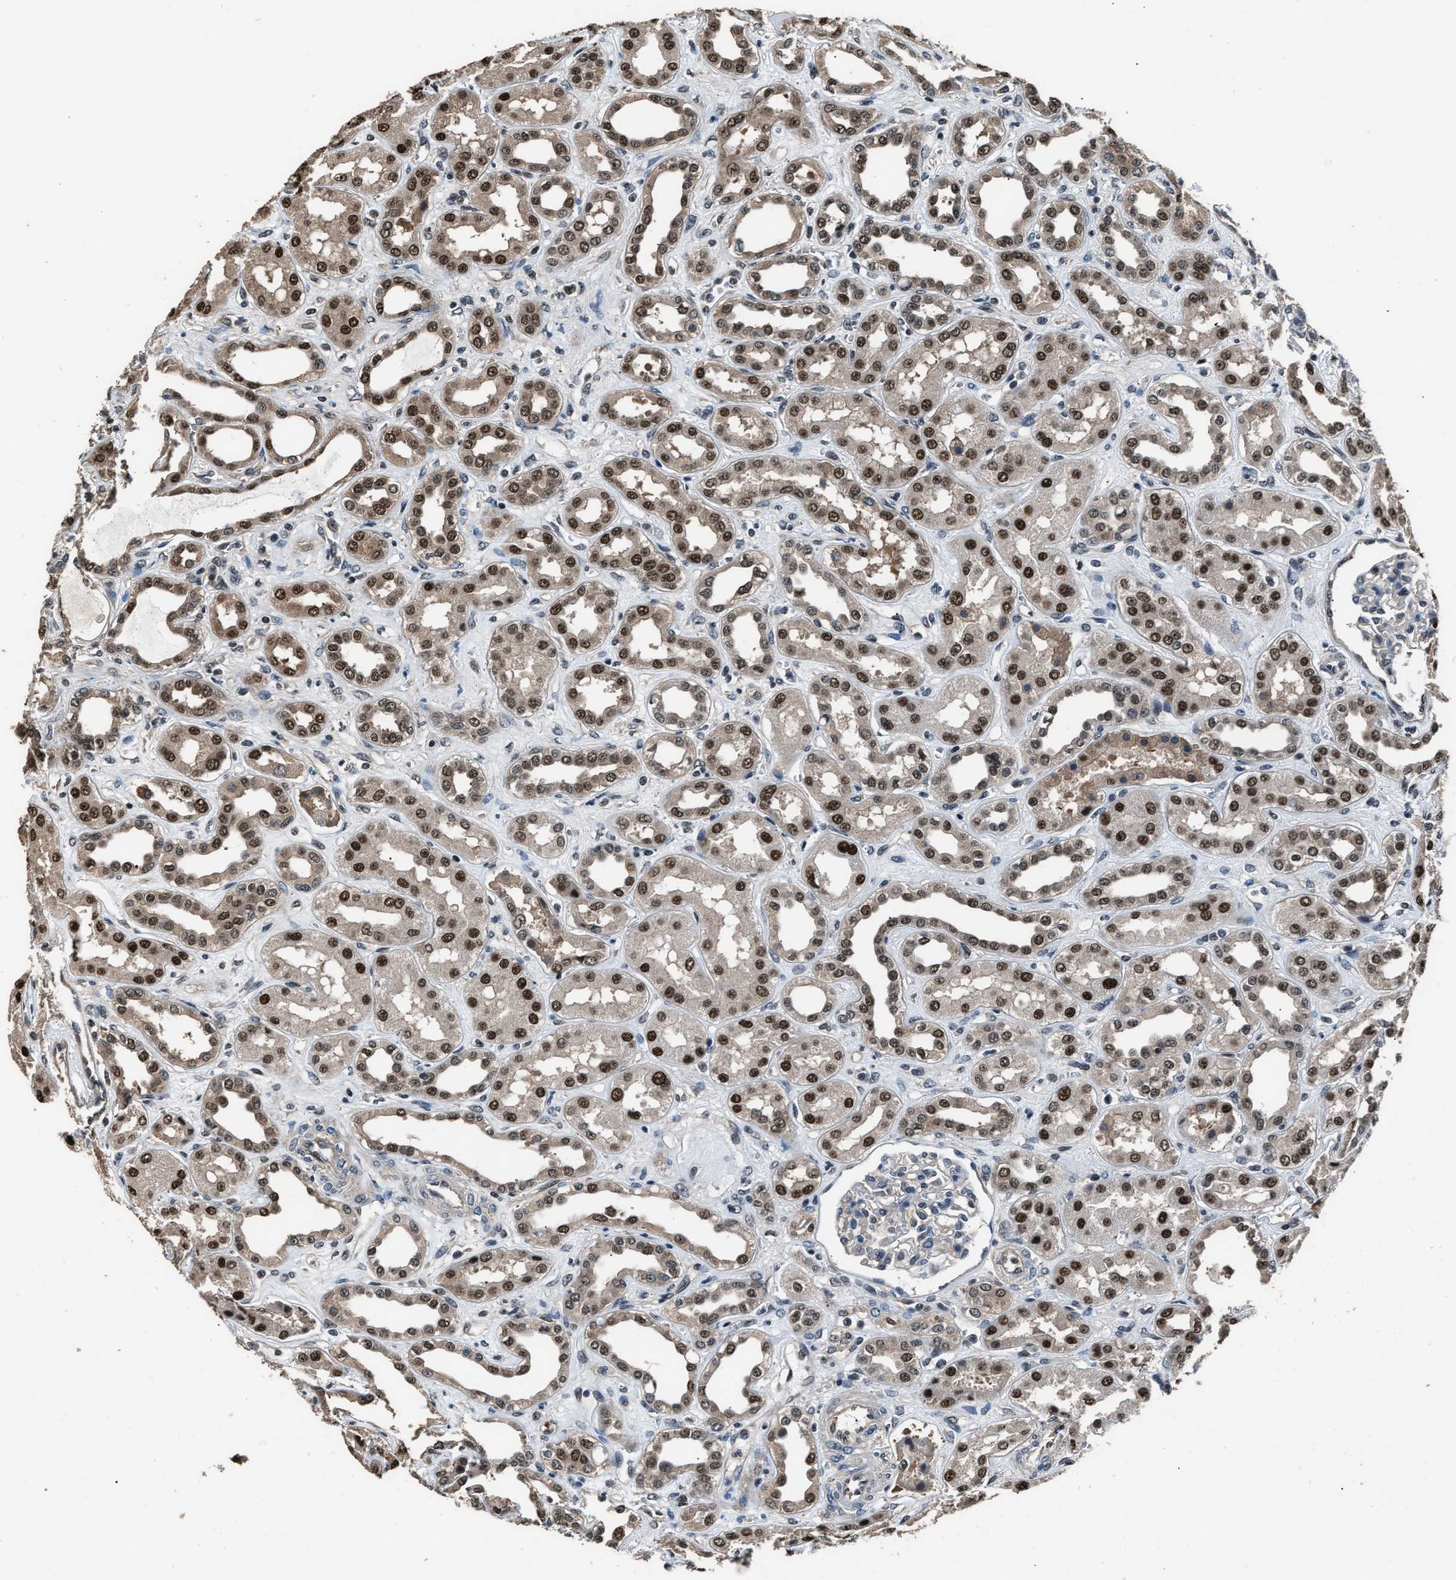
{"staining": {"intensity": "weak", "quantity": "<25%", "location": "cytoplasmic/membranous"}, "tissue": "kidney", "cell_type": "Cells in glomeruli", "image_type": "normal", "snomed": [{"axis": "morphology", "description": "Normal tissue, NOS"}, {"axis": "topography", "description": "Kidney"}], "caption": "There is no significant staining in cells in glomeruli of kidney.", "gene": "DFFA", "patient": {"sex": "male", "age": 59}}